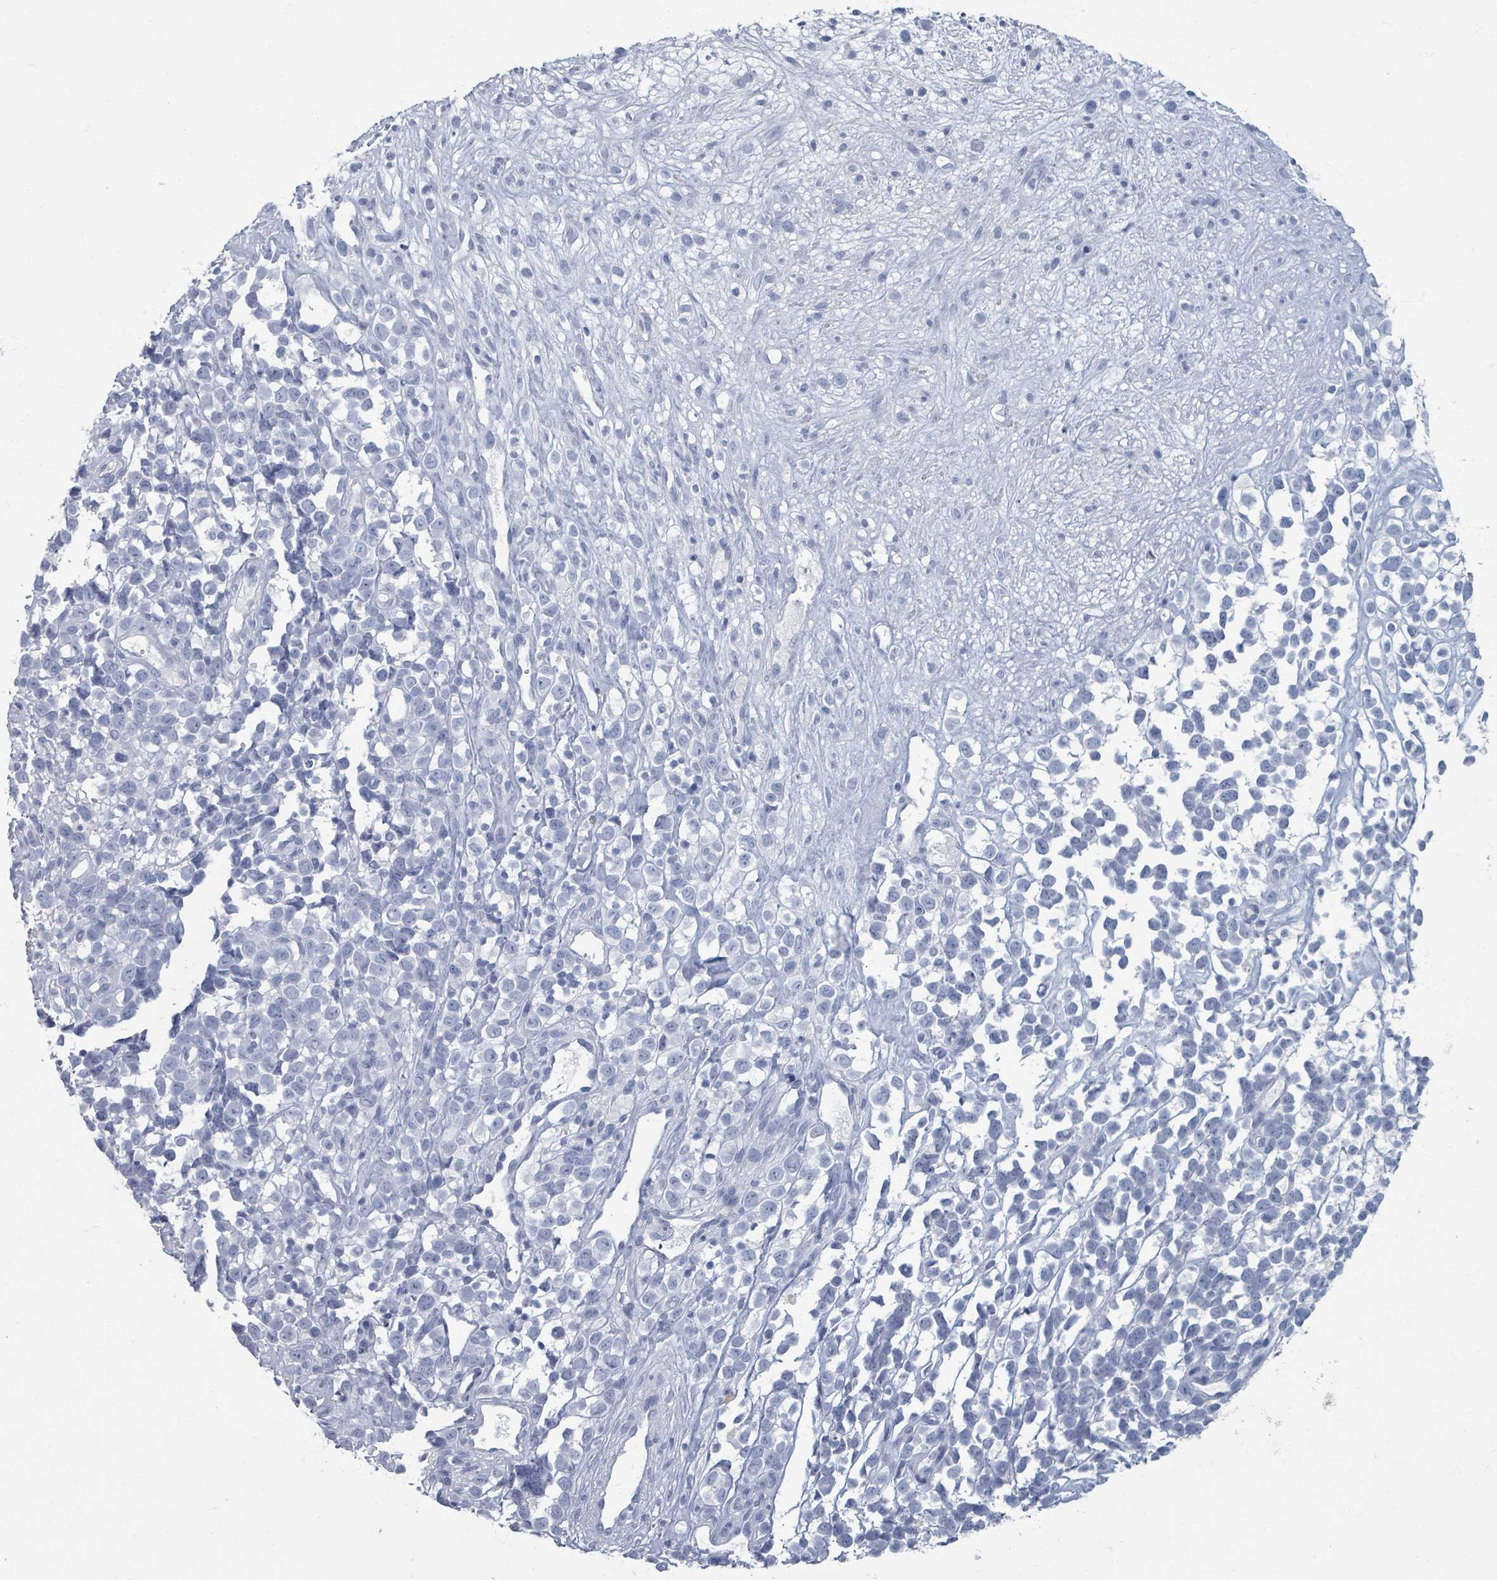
{"staining": {"intensity": "negative", "quantity": "none", "location": "none"}, "tissue": "melanoma", "cell_type": "Tumor cells", "image_type": "cancer", "snomed": [{"axis": "morphology", "description": "Malignant melanoma, NOS"}, {"axis": "topography", "description": "Nose, NOS"}], "caption": "Immunohistochemistry of malignant melanoma exhibits no expression in tumor cells. Nuclei are stained in blue.", "gene": "TAS2R1", "patient": {"sex": "female", "age": 48}}